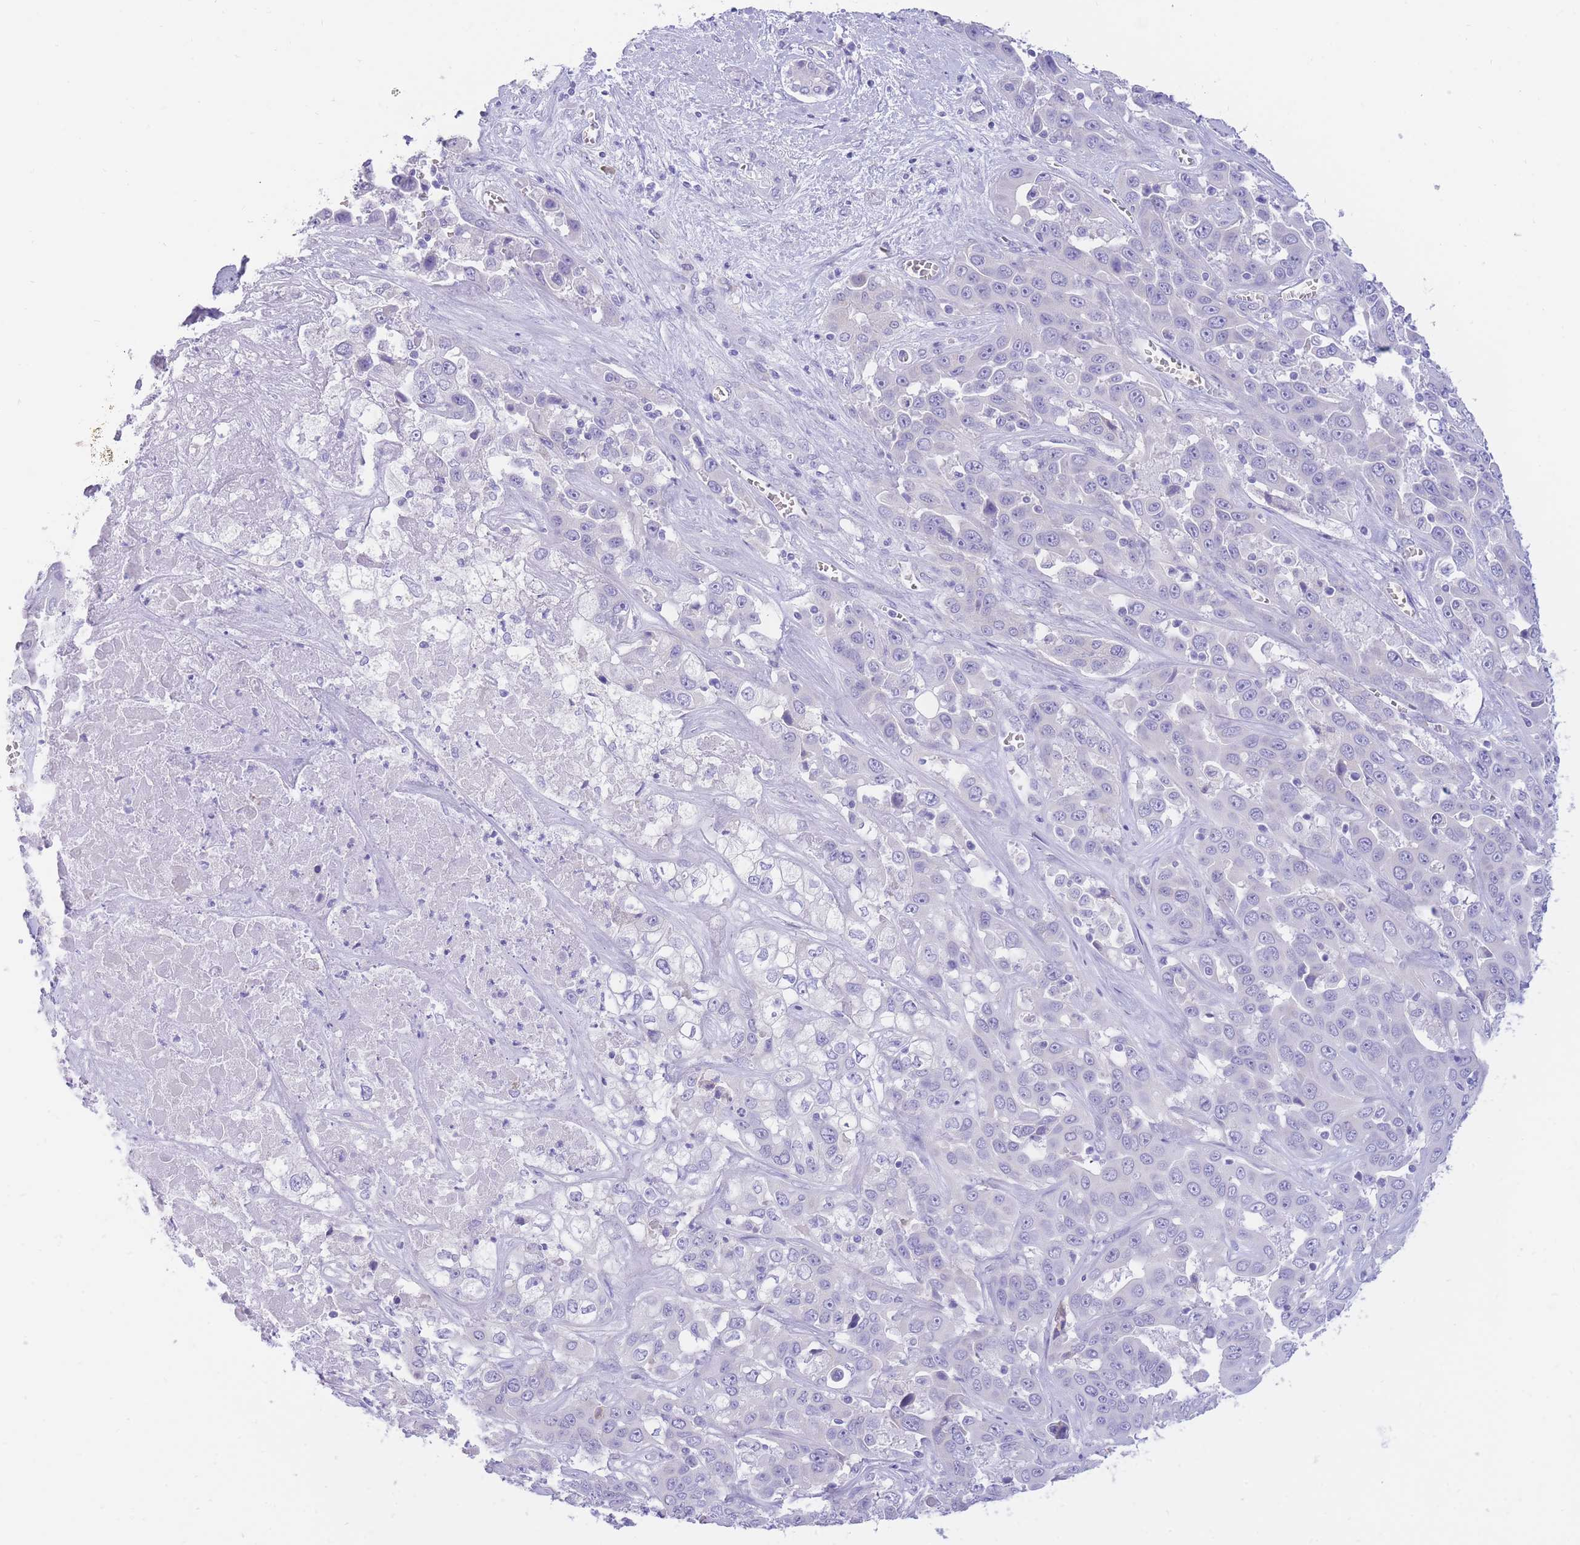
{"staining": {"intensity": "negative", "quantity": "none", "location": "none"}, "tissue": "liver cancer", "cell_type": "Tumor cells", "image_type": "cancer", "snomed": [{"axis": "morphology", "description": "Cholangiocarcinoma"}, {"axis": "topography", "description": "Liver"}], "caption": "High power microscopy micrograph of an IHC image of liver cancer (cholangiocarcinoma), revealing no significant positivity in tumor cells.", "gene": "SSUH2", "patient": {"sex": "female", "age": 52}}